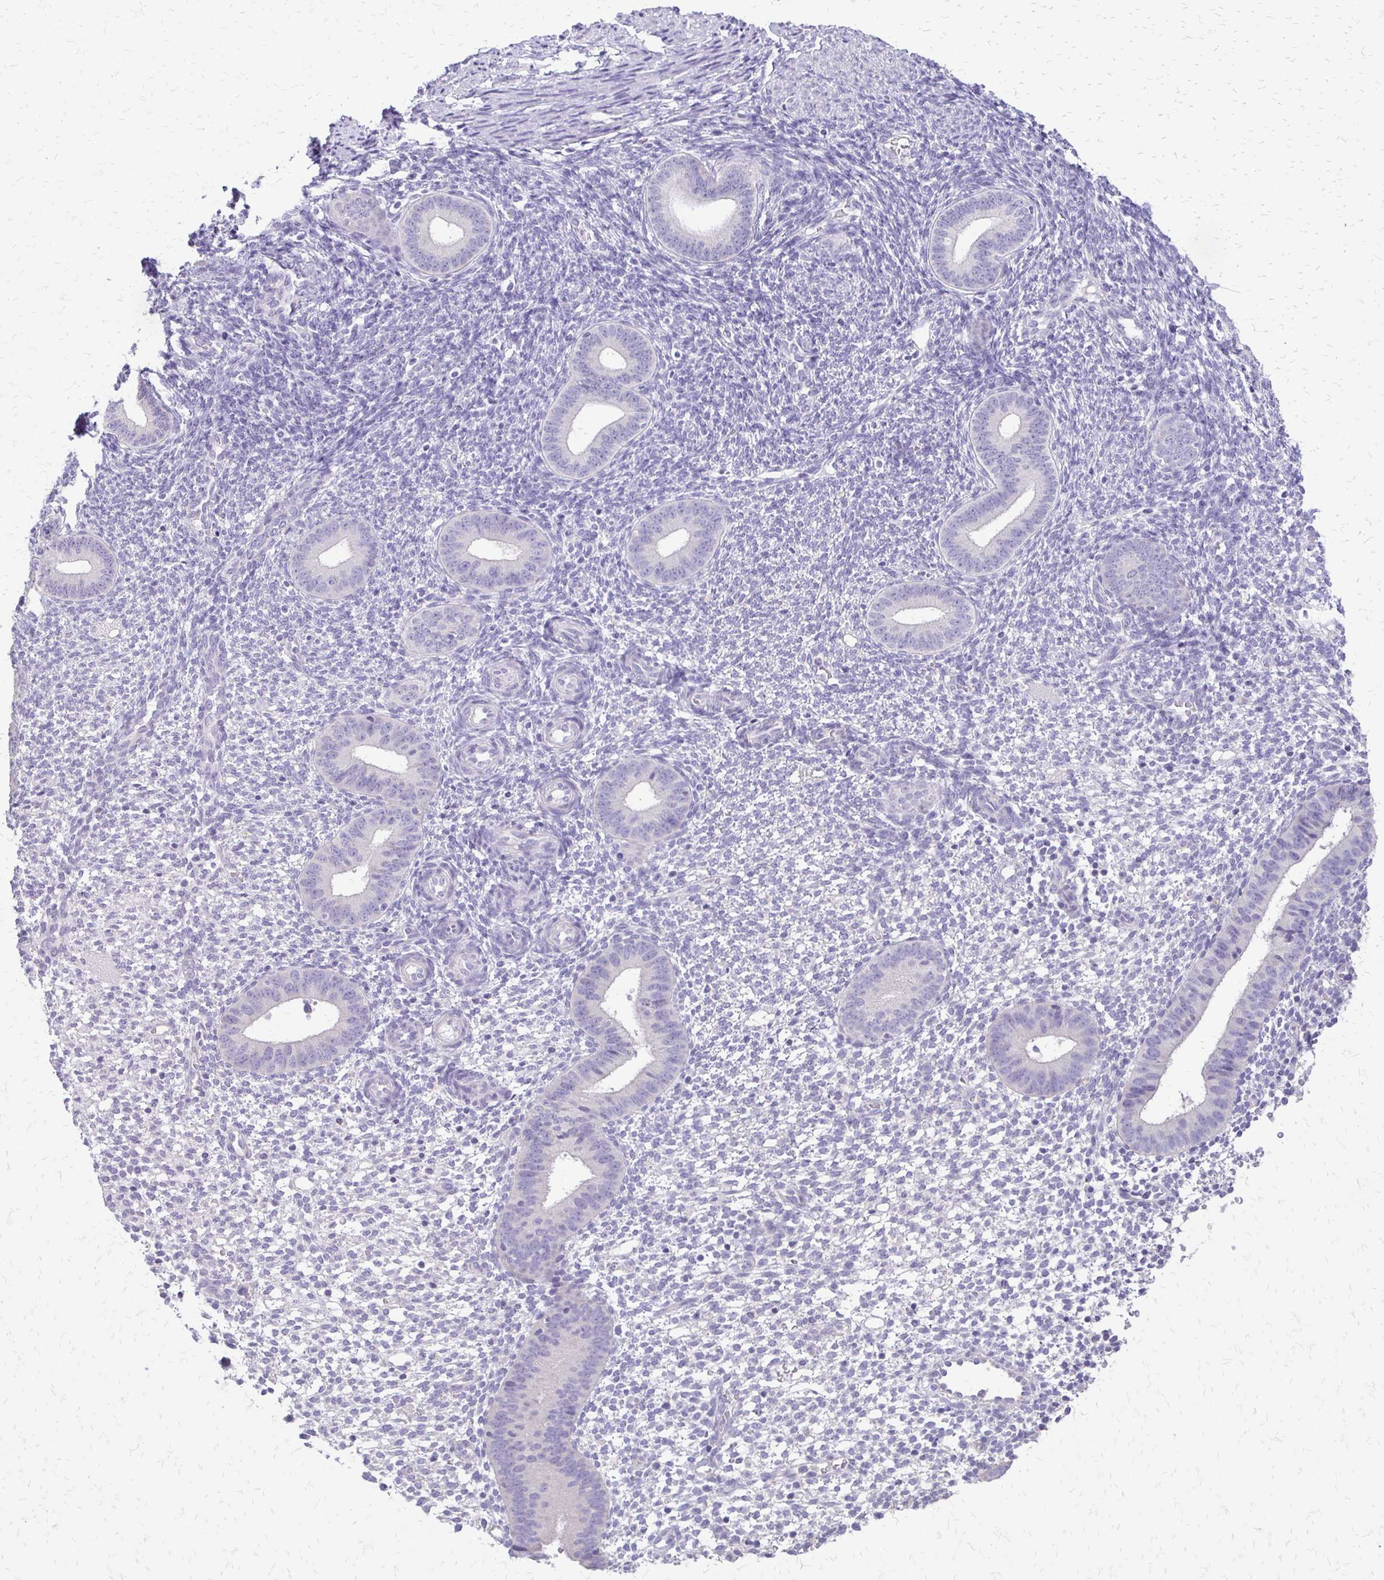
{"staining": {"intensity": "negative", "quantity": "none", "location": "none"}, "tissue": "endometrium", "cell_type": "Cells in endometrial stroma", "image_type": "normal", "snomed": [{"axis": "morphology", "description": "Normal tissue, NOS"}, {"axis": "topography", "description": "Endometrium"}], "caption": "Micrograph shows no protein expression in cells in endometrial stroma of normal endometrium. (Brightfield microscopy of DAB IHC at high magnification).", "gene": "ALPG", "patient": {"sex": "female", "age": 40}}